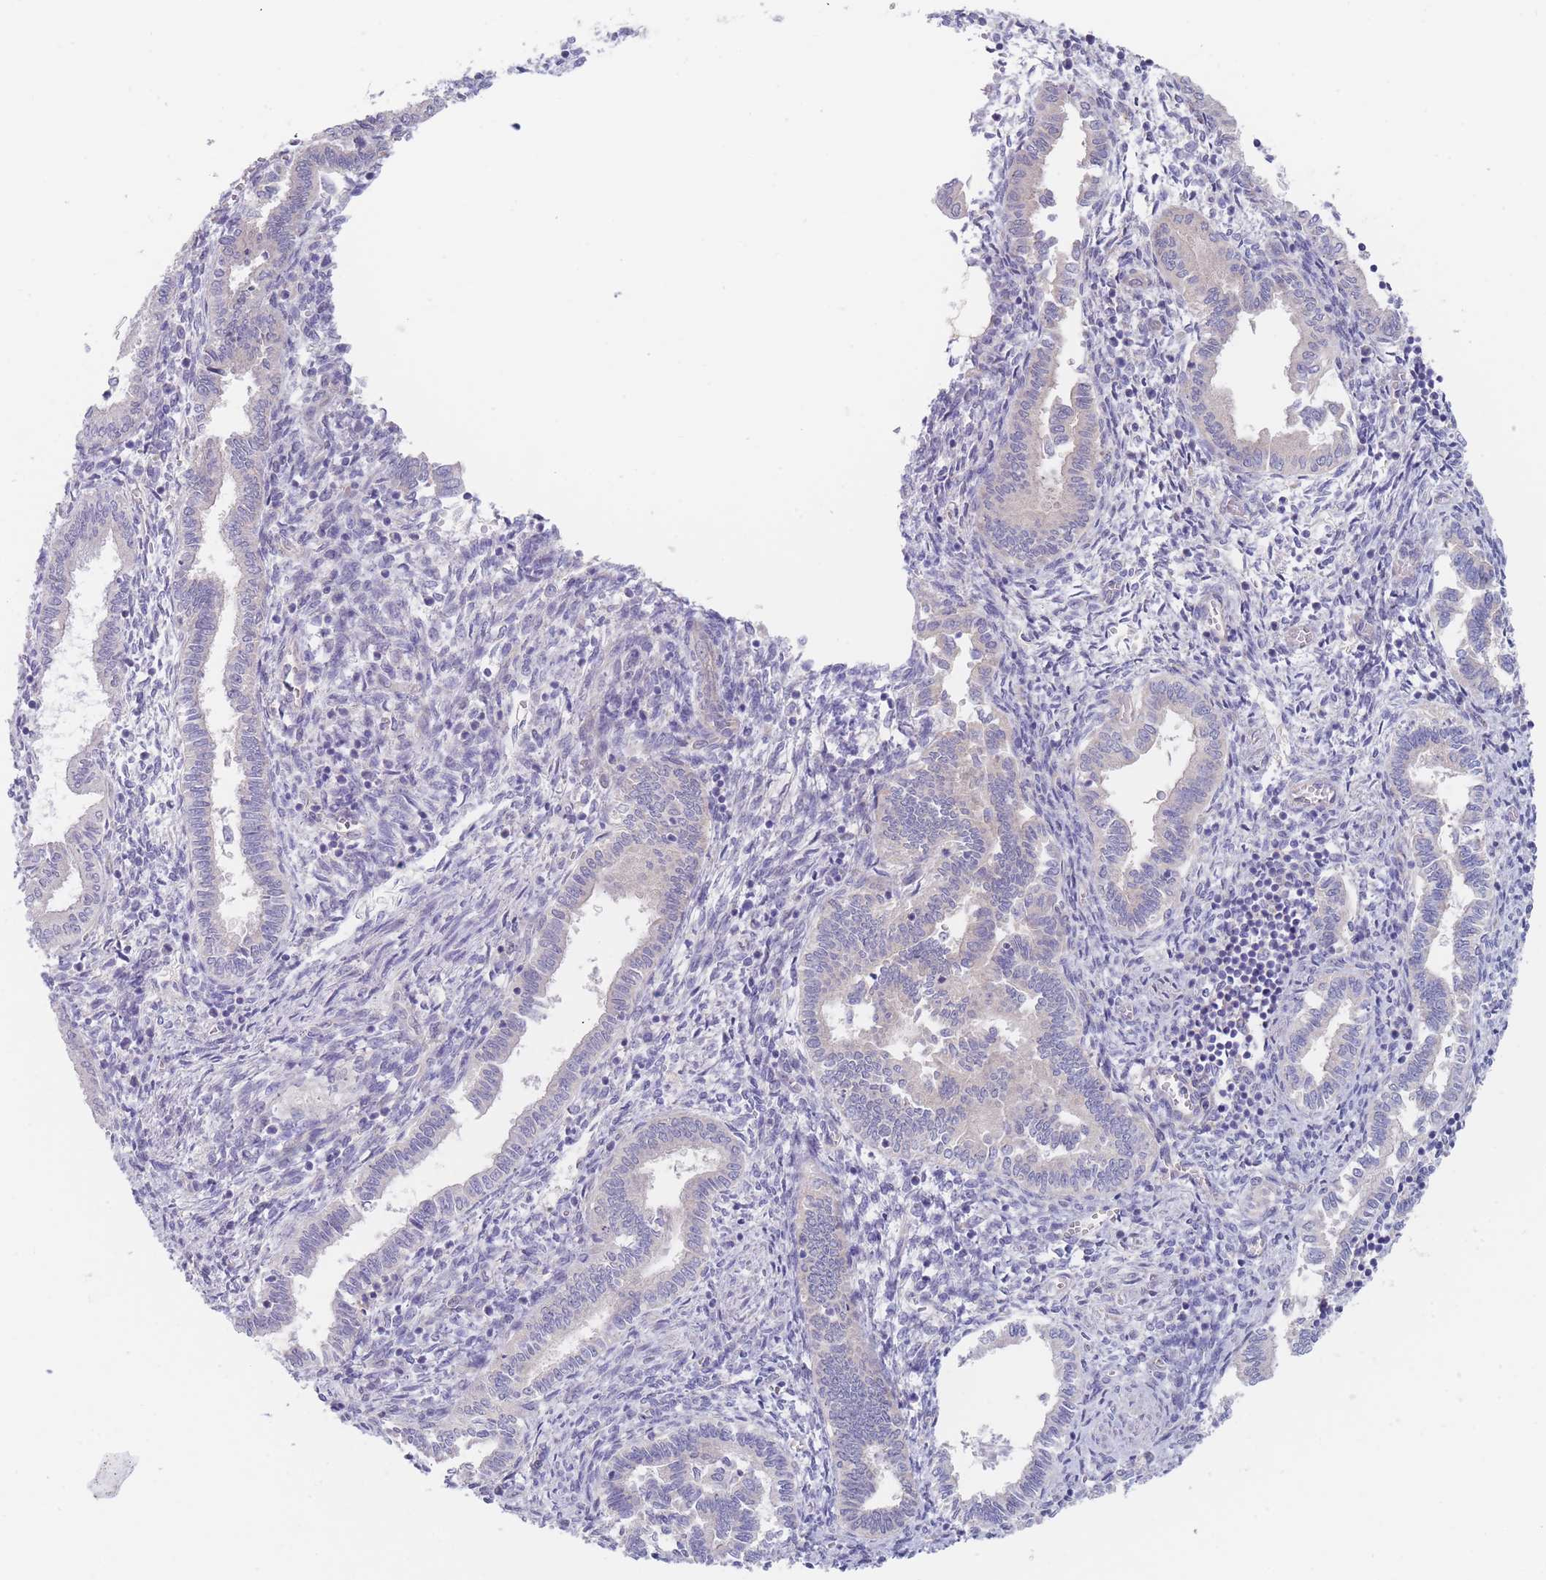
{"staining": {"intensity": "negative", "quantity": "none", "location": "none"}, "tissue": "endometrium", "cell_type": "Cells in endometrial stroma", "image_type": "normal", "snomed": [{"axis": "morphology", "description": "Normal tissue, NOS"}, {"axis": "topography", "description": "Endometrium"}], "caption": "The histopathology image shows no staining of cells in endometrial stroma in normal endometrium. Brightfield microscopy of immunohistochemistry stained with DAB (brown) and hematoxylin (blue), captured at high magnification.", "gene": "ZNF281", "patient": {"sex": "female", "age": 37}}